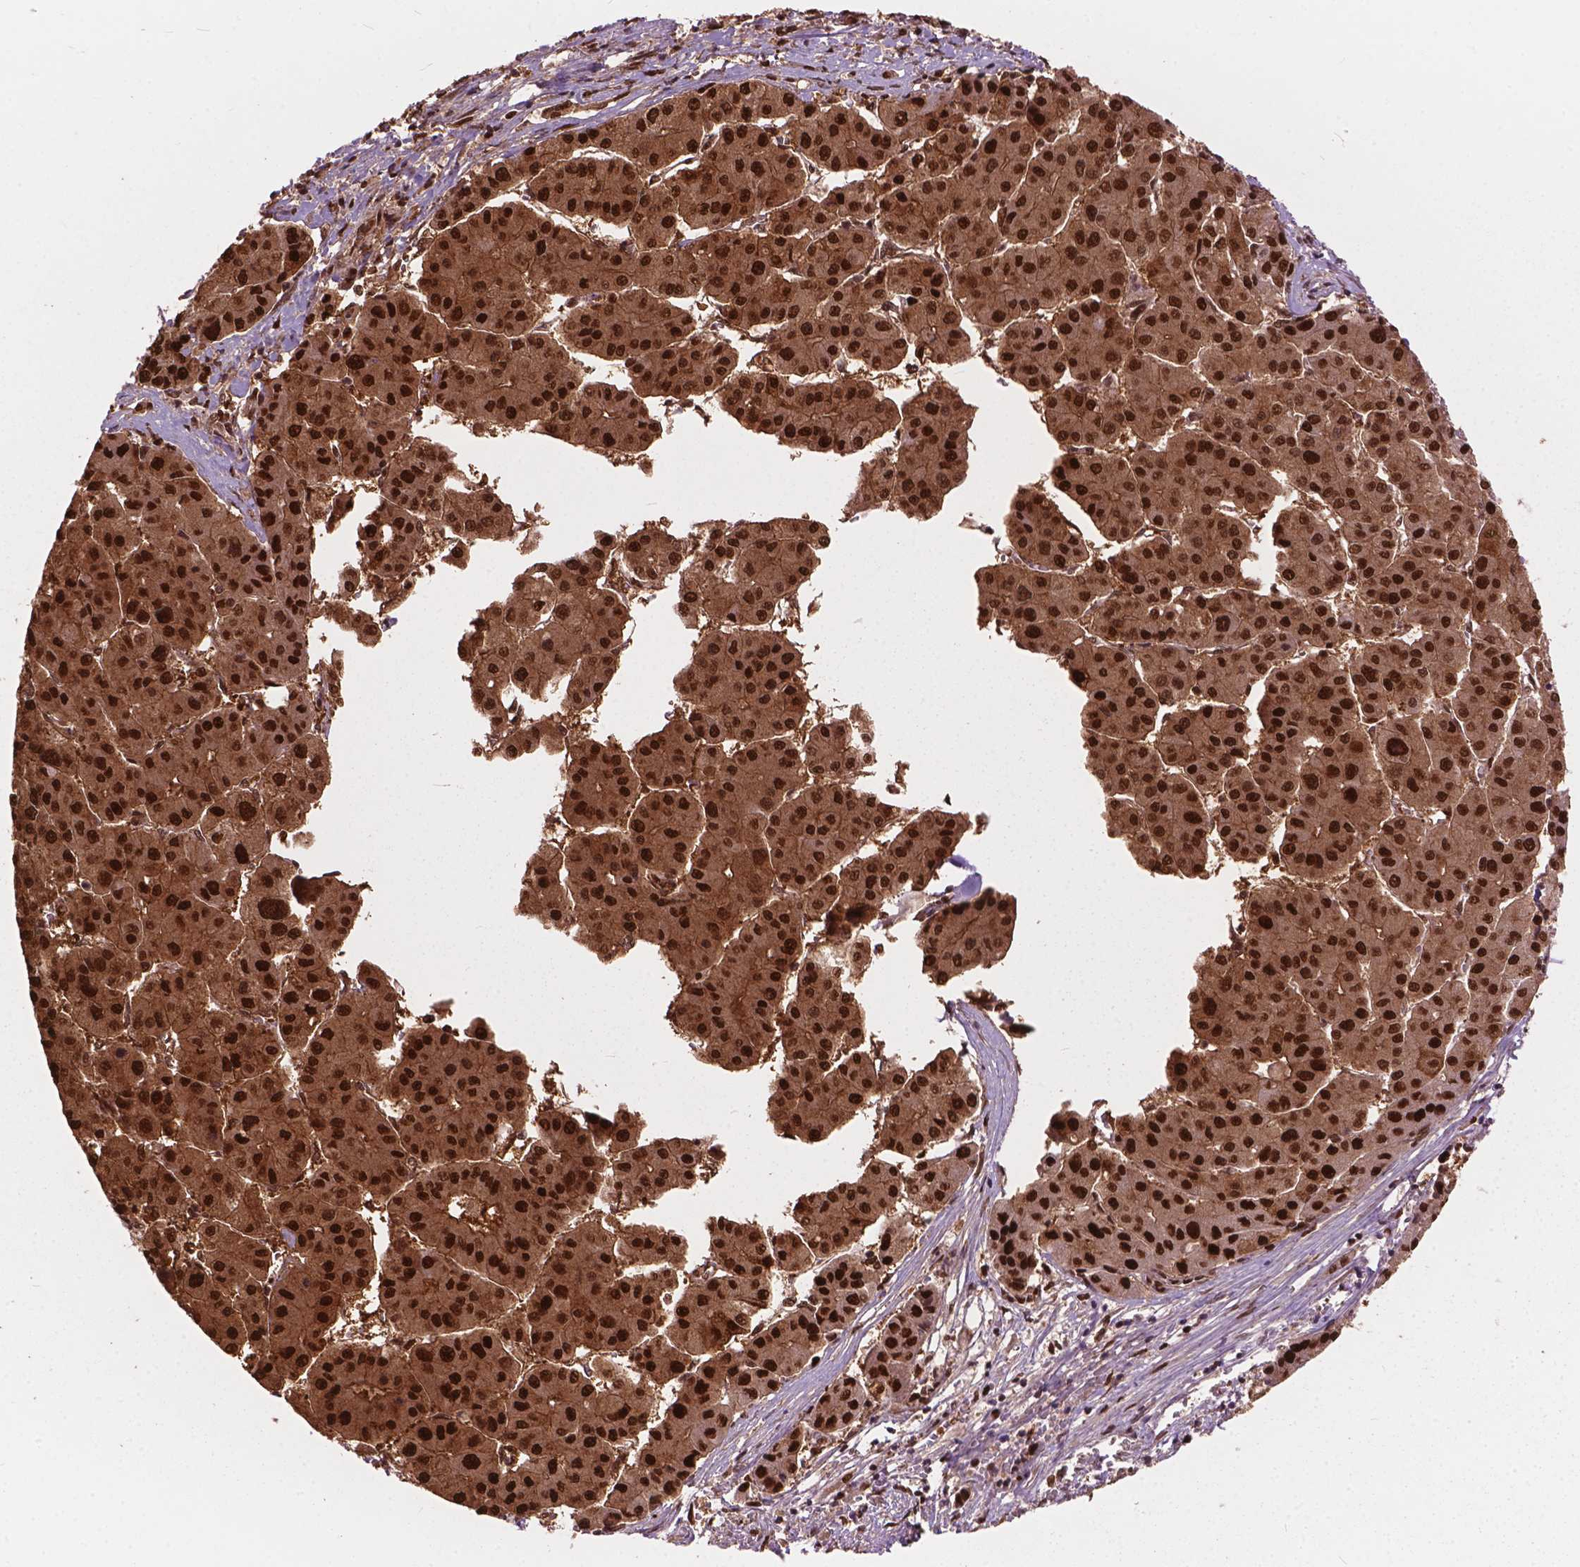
{"staining": {"intensity": "strong", "quantity": ">75%", "location": "nuclear"}, "tissue": "liver cancer", "cell_type": "Tumor cells", "image_type": "cancer", "snomed": [{"axis": "morphology", "description": "Carcinoma, Hepatocellular, NOS"}, {"axis": "topography", "description": "Liver"}], "caption": "A photomicrograph showing strong nuclear staining in approximately >75% of tumor cells in hepatocellular carcinoma (liver), as visualized by brown immunohistochemical staining.", "gene": "ANP32B", "patient": {"sex": "male", "age": 73}}